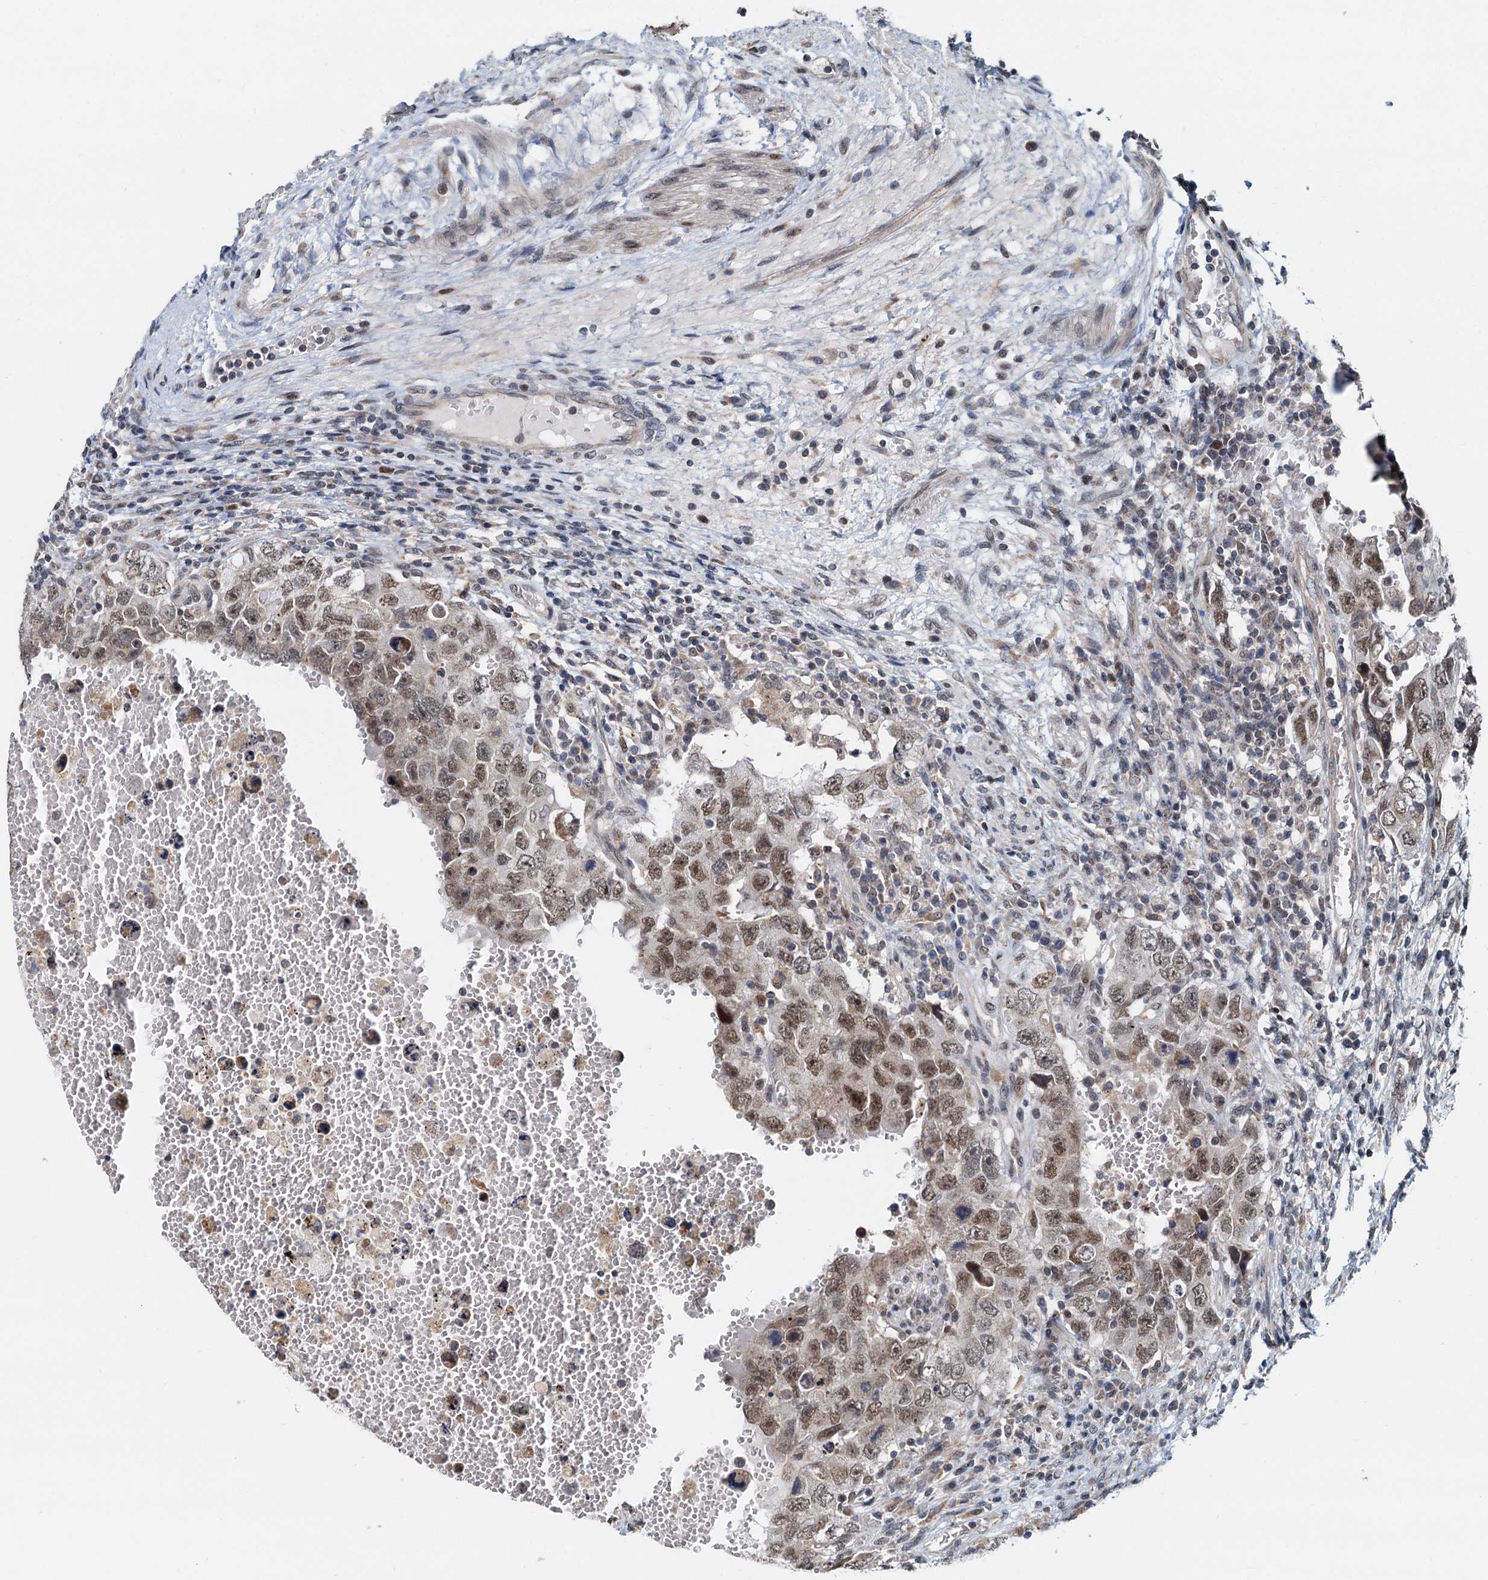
{"staining": {"intensity": "moderate", "quantity": ">75%", "location": "nuclear"}, "tissue": "testis cancer", "cell_type": "Tumor cells", "image_type": "cancer", "snomed": [{"axis": "morphology", "description": "Carcinoma, Embryonal, NOS"}, {"axis": "topography", "description": "Testis"}], "caption": "IHC photomicrograph of neoplastic tissue: testis embryonal carcinoma stained using immunohistochemistry (IHC) shows medium levels of moderate protein expression localized specifically in the nuclear of tumor cells, appearing as a nuclear brown color.", "gene": "MCMBP", "patient": {"sex": "male", "age": 26}}